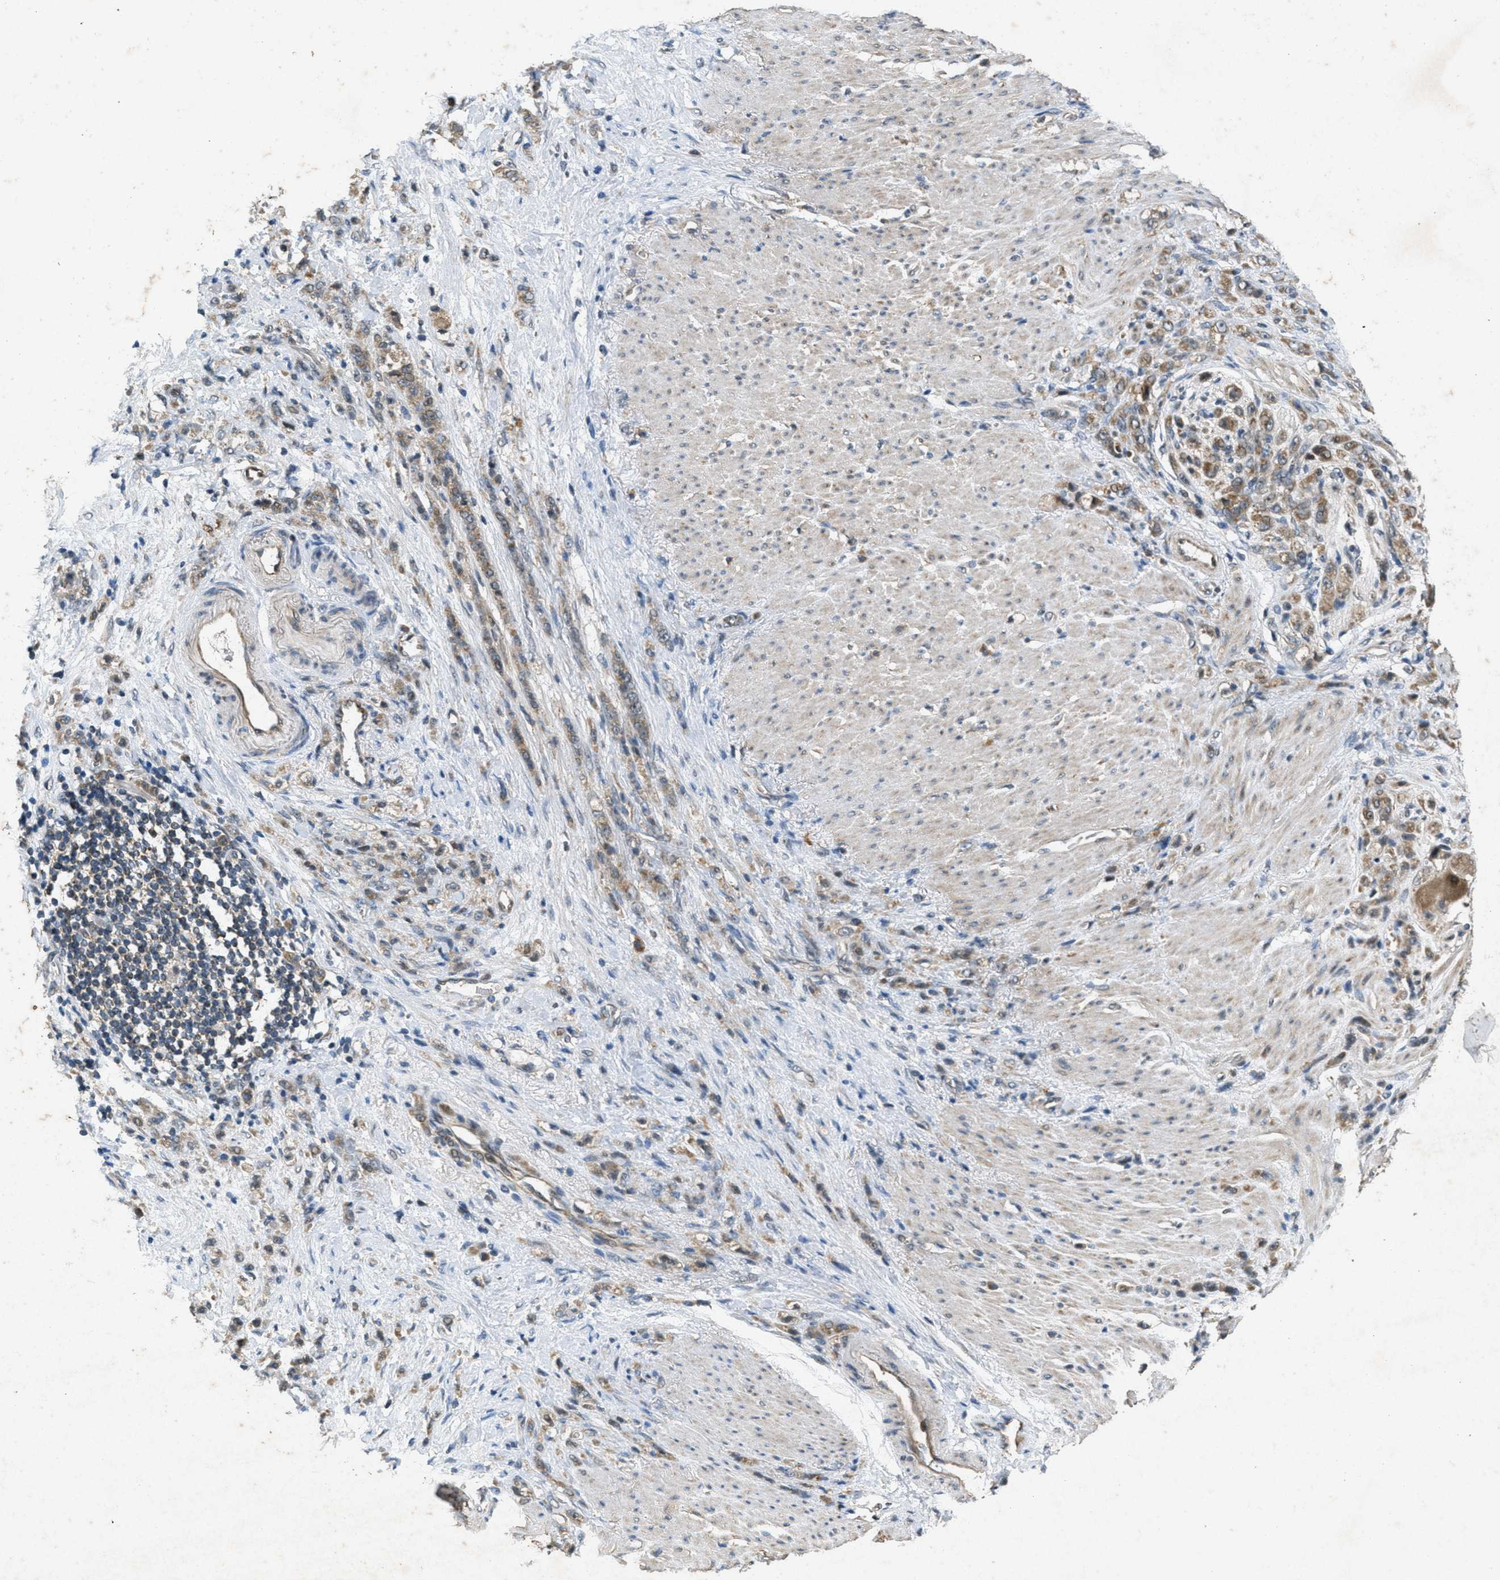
{"staining": {"intensity": "moderate", "quantity": ">75%", "location": "cytoplasmic/membranous"}, "tissue": "stomach cancer", "cell_type": "Tumor cells", "image_type": "cancer", "snomed": [{"axis": "morphology", "description": "Adenocarcinoma, NOS"}, {"axis": "topography", "description": "Stomach"}], "caption": "An immunohistochemistry micrograph of tumor tissue is shown. Protein staining in brown highlights moderate cytoplasmic/membranous positivity in adenocarcinoma (stomach) within tumor cells.", "gene": "PPP1R15A", "patient": {"sex": "male", "age": 82}}